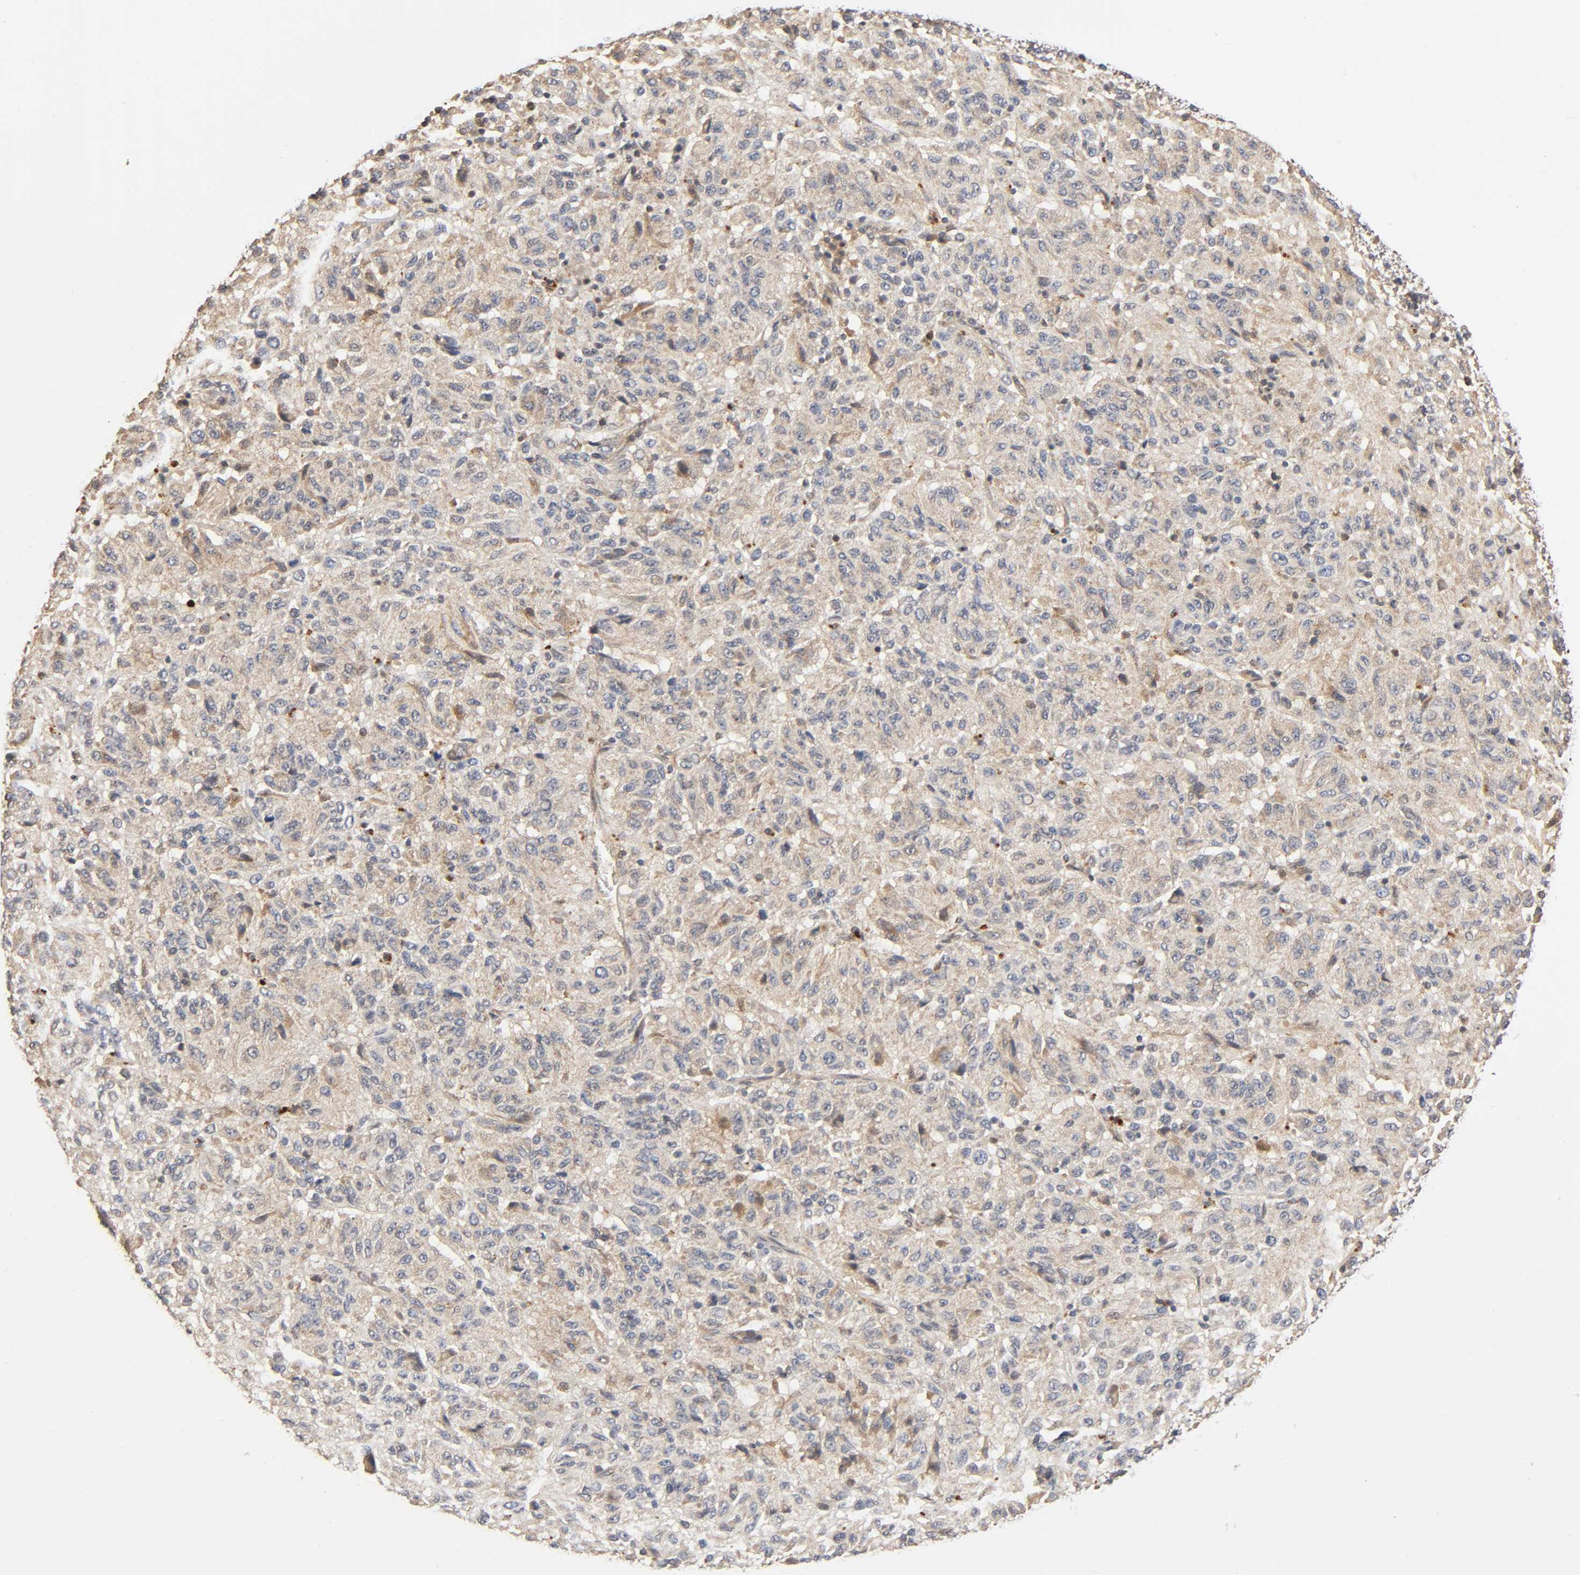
{"staining": {"intensity": "weak", "quantity": ">75%", "location": "cytoplasmic/membranous"}, "tissue": "melanoma", "cell_type": "Tumor cells", "image_type": "cancer", "snomed": [{"axis": "morphology", "description": "Malignant melanoma, Metastatic site"}, {"axis": "topography", "description": "Lung"}], "caption": "Immunohistochemistry (IHC) (DAB) staining of human melanoma displays weak cytoplasmic/membranous protein staining in approximately >75% of tumor cells.", "gene": "CASP9", "patient": {"sex": "male", "age": 64}}